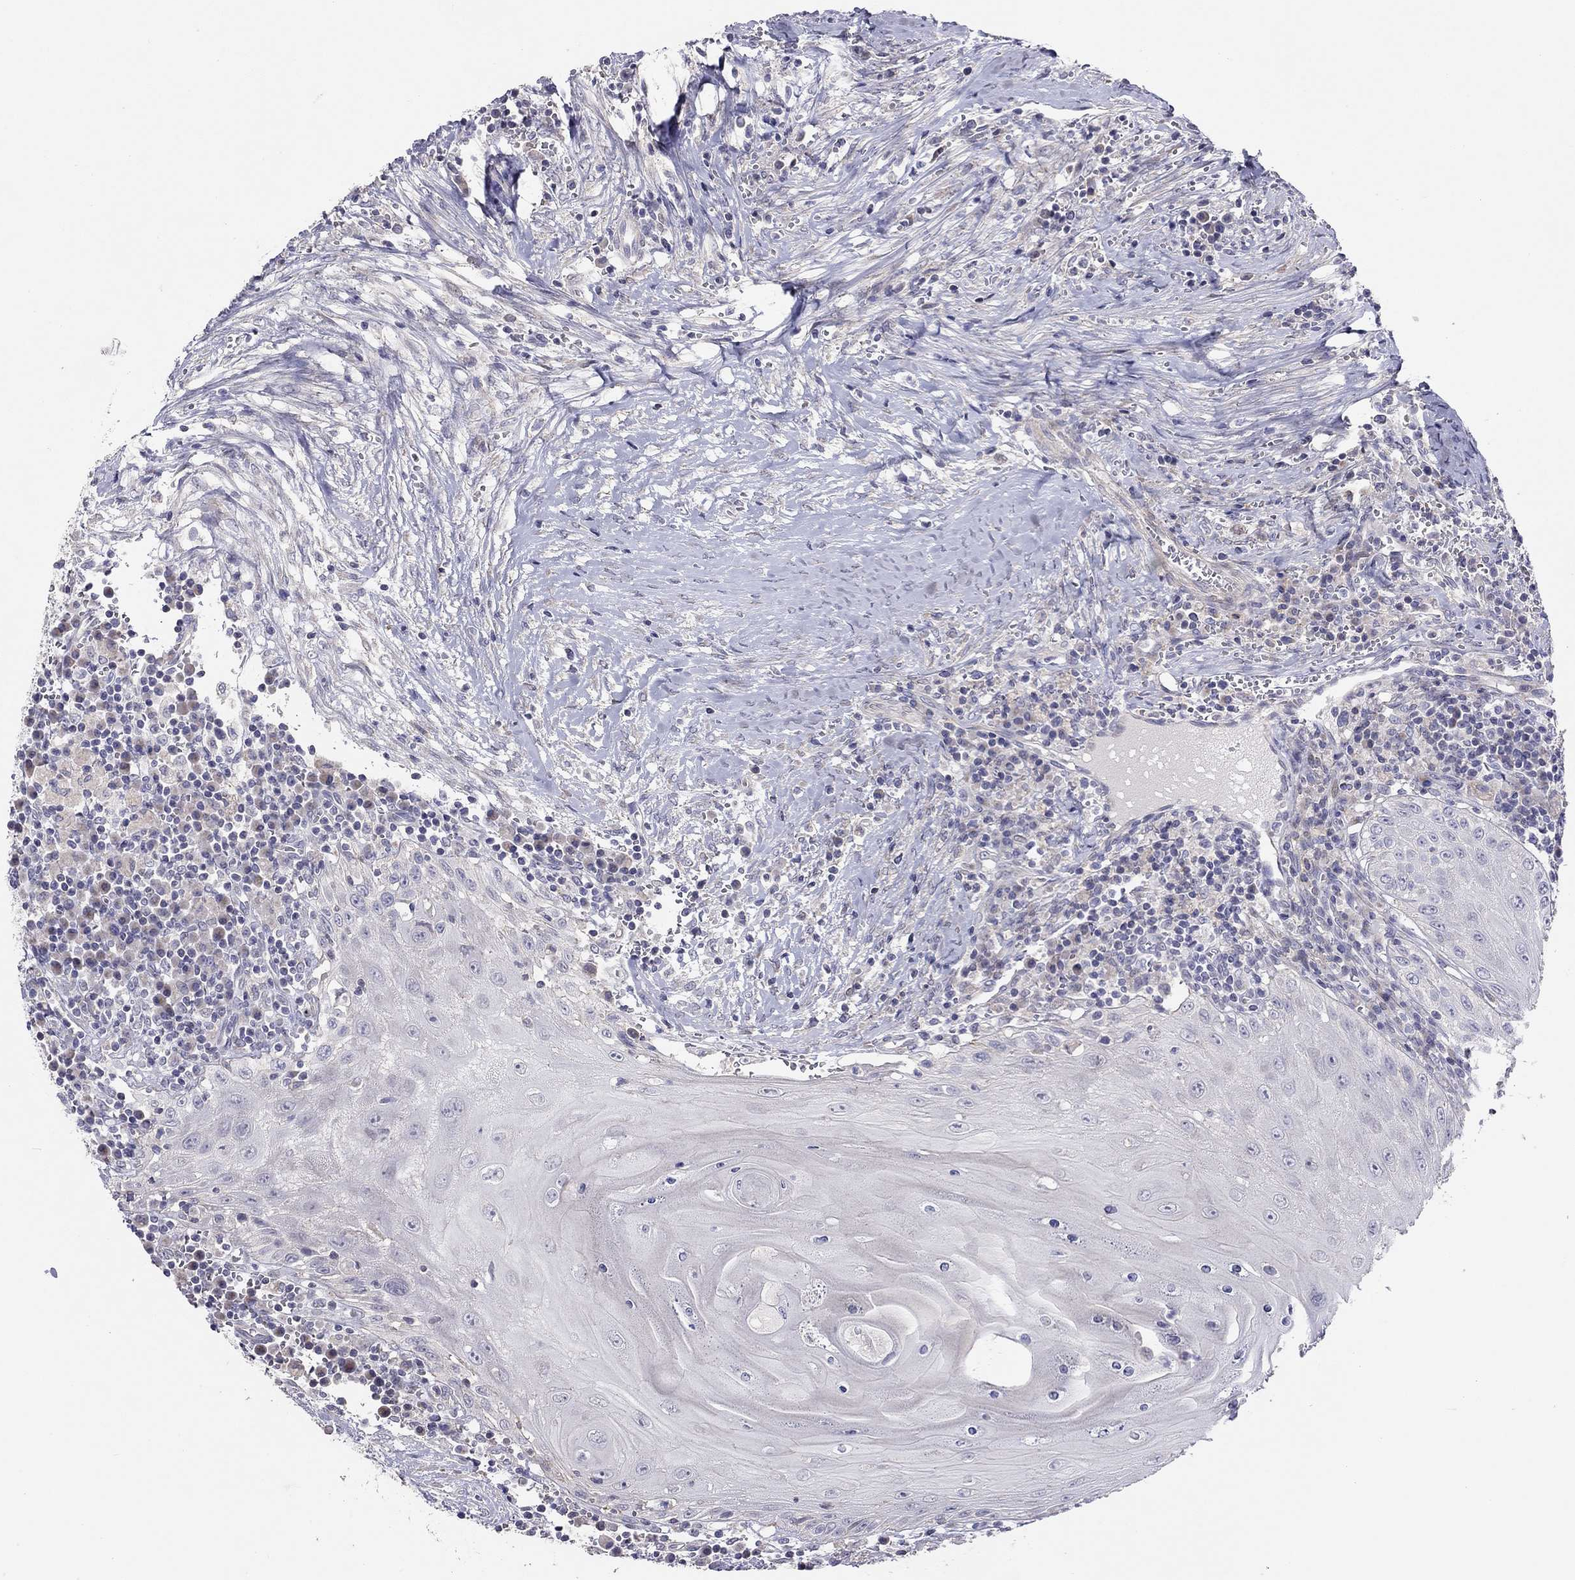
{"staining": {"intensity": "negative", "quantity": "none", "location": "none"}, "tissue": "head and neck cancer", "cell_type": "Tumor cells", "image_type": "cancer", "snomed": [{"axis": "morphology", "description": "Squamous cell carcinoma, NOS"}, {"axis": "topography", "description": "Oral tissue"}, {"axis": "topography", "description": "Head-Neck"}], "caption": "IHC photomicrograph of neoplastic tissue: head and neck squamous cell carcinoma stained with DAB (3,3'-diaminobenzidine) exhibits no significant protein staining in tumor cells.", "gene": "SYTL2", "patient": {"sex": "male", "age": 58}}